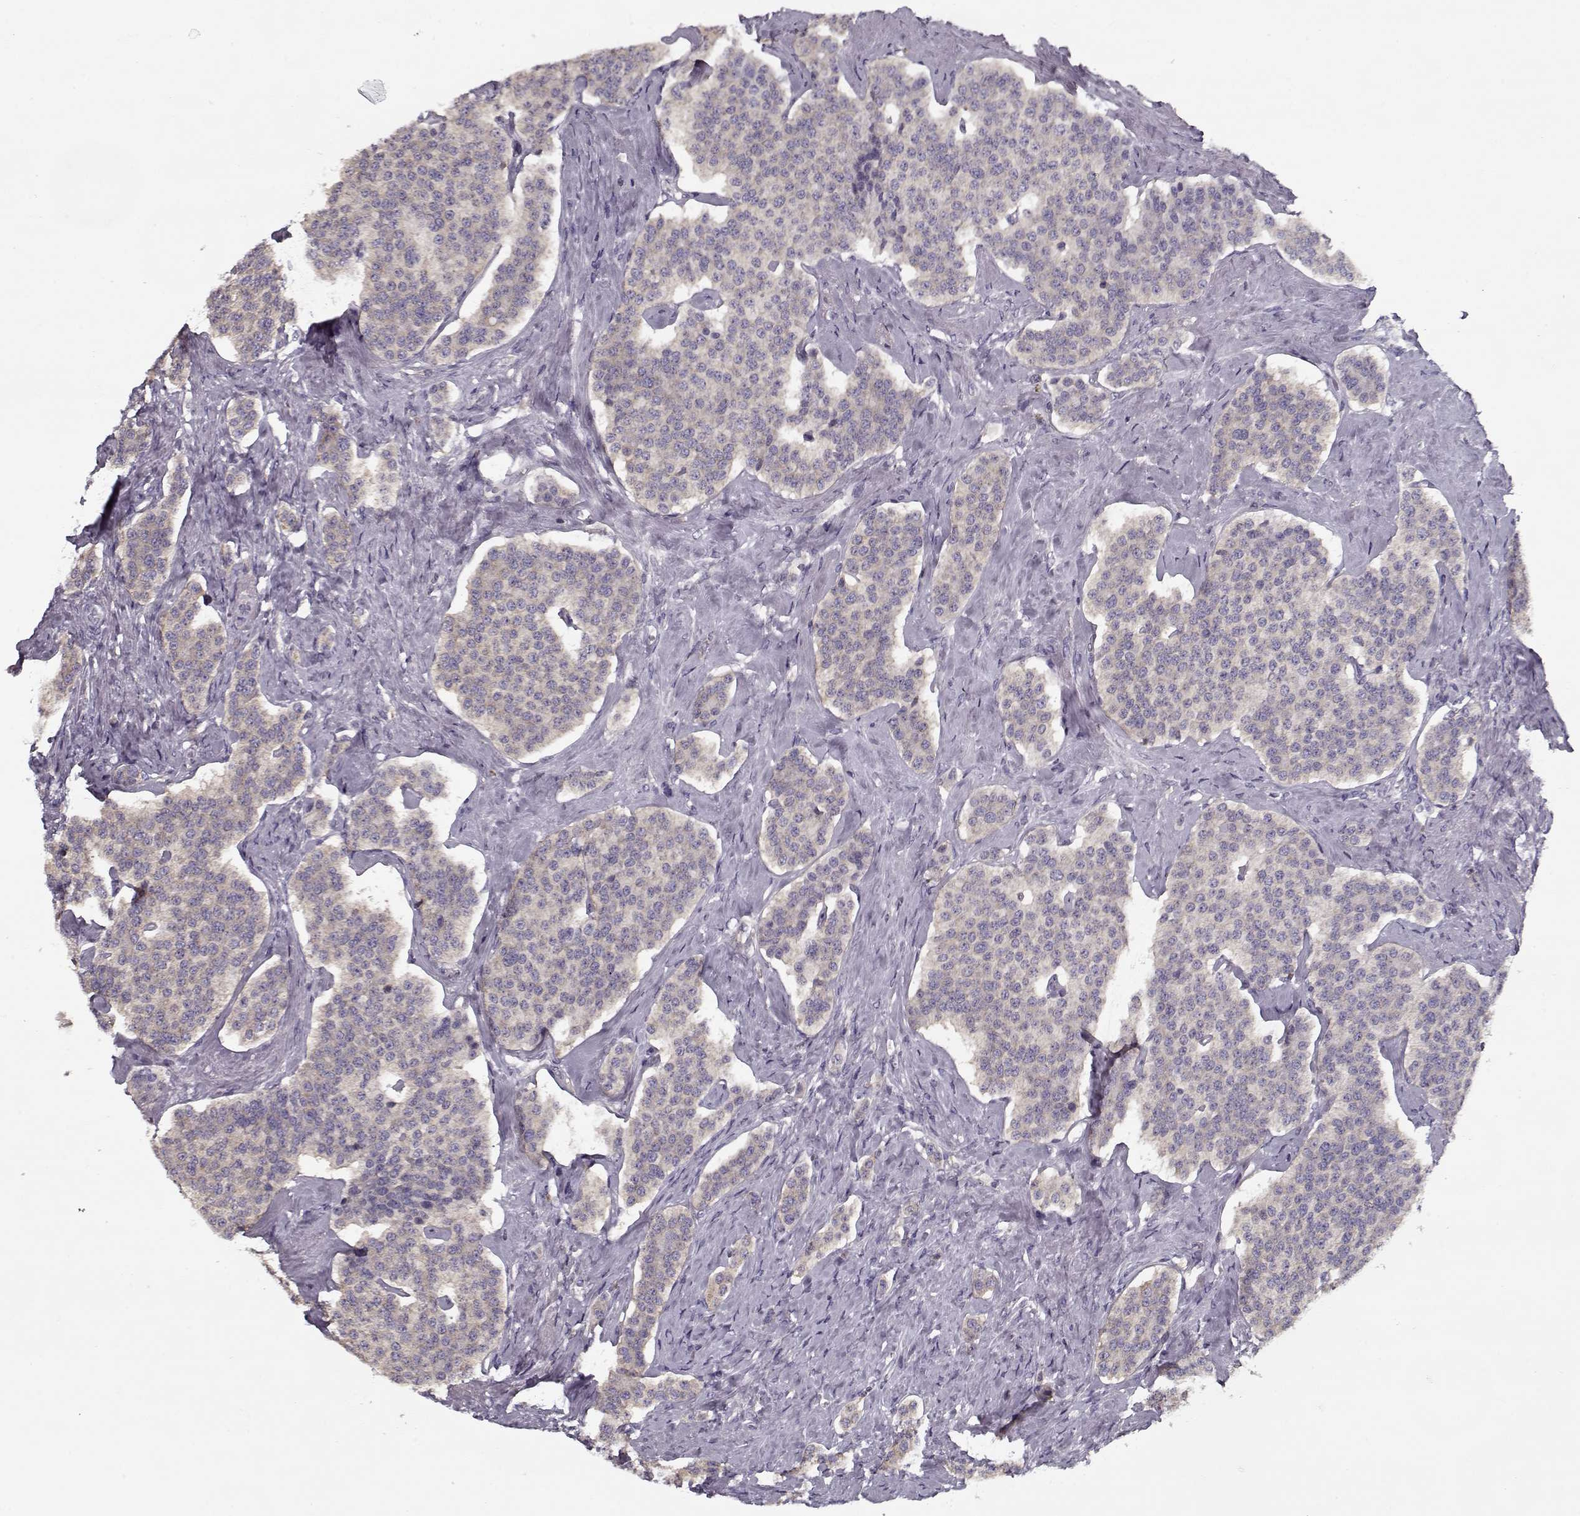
{"staining": {"intensity": "negative", "quantity": "none", "location": "none"}, "tissue": "carcinoid", "cell_type": "Tumor cells", "image_type": "cancer", "snomed": [{"axis": "morphology", "description": "Carcinoid, malignant, NOS"}, {"axis": "topography", "description": "Small intestine"}], "caption": "The photomicrograph shows no staining of tumor cells in malignant carcinoid.", "gene": "TESPA1", "patient": {"sex": "female", "age": 58}}